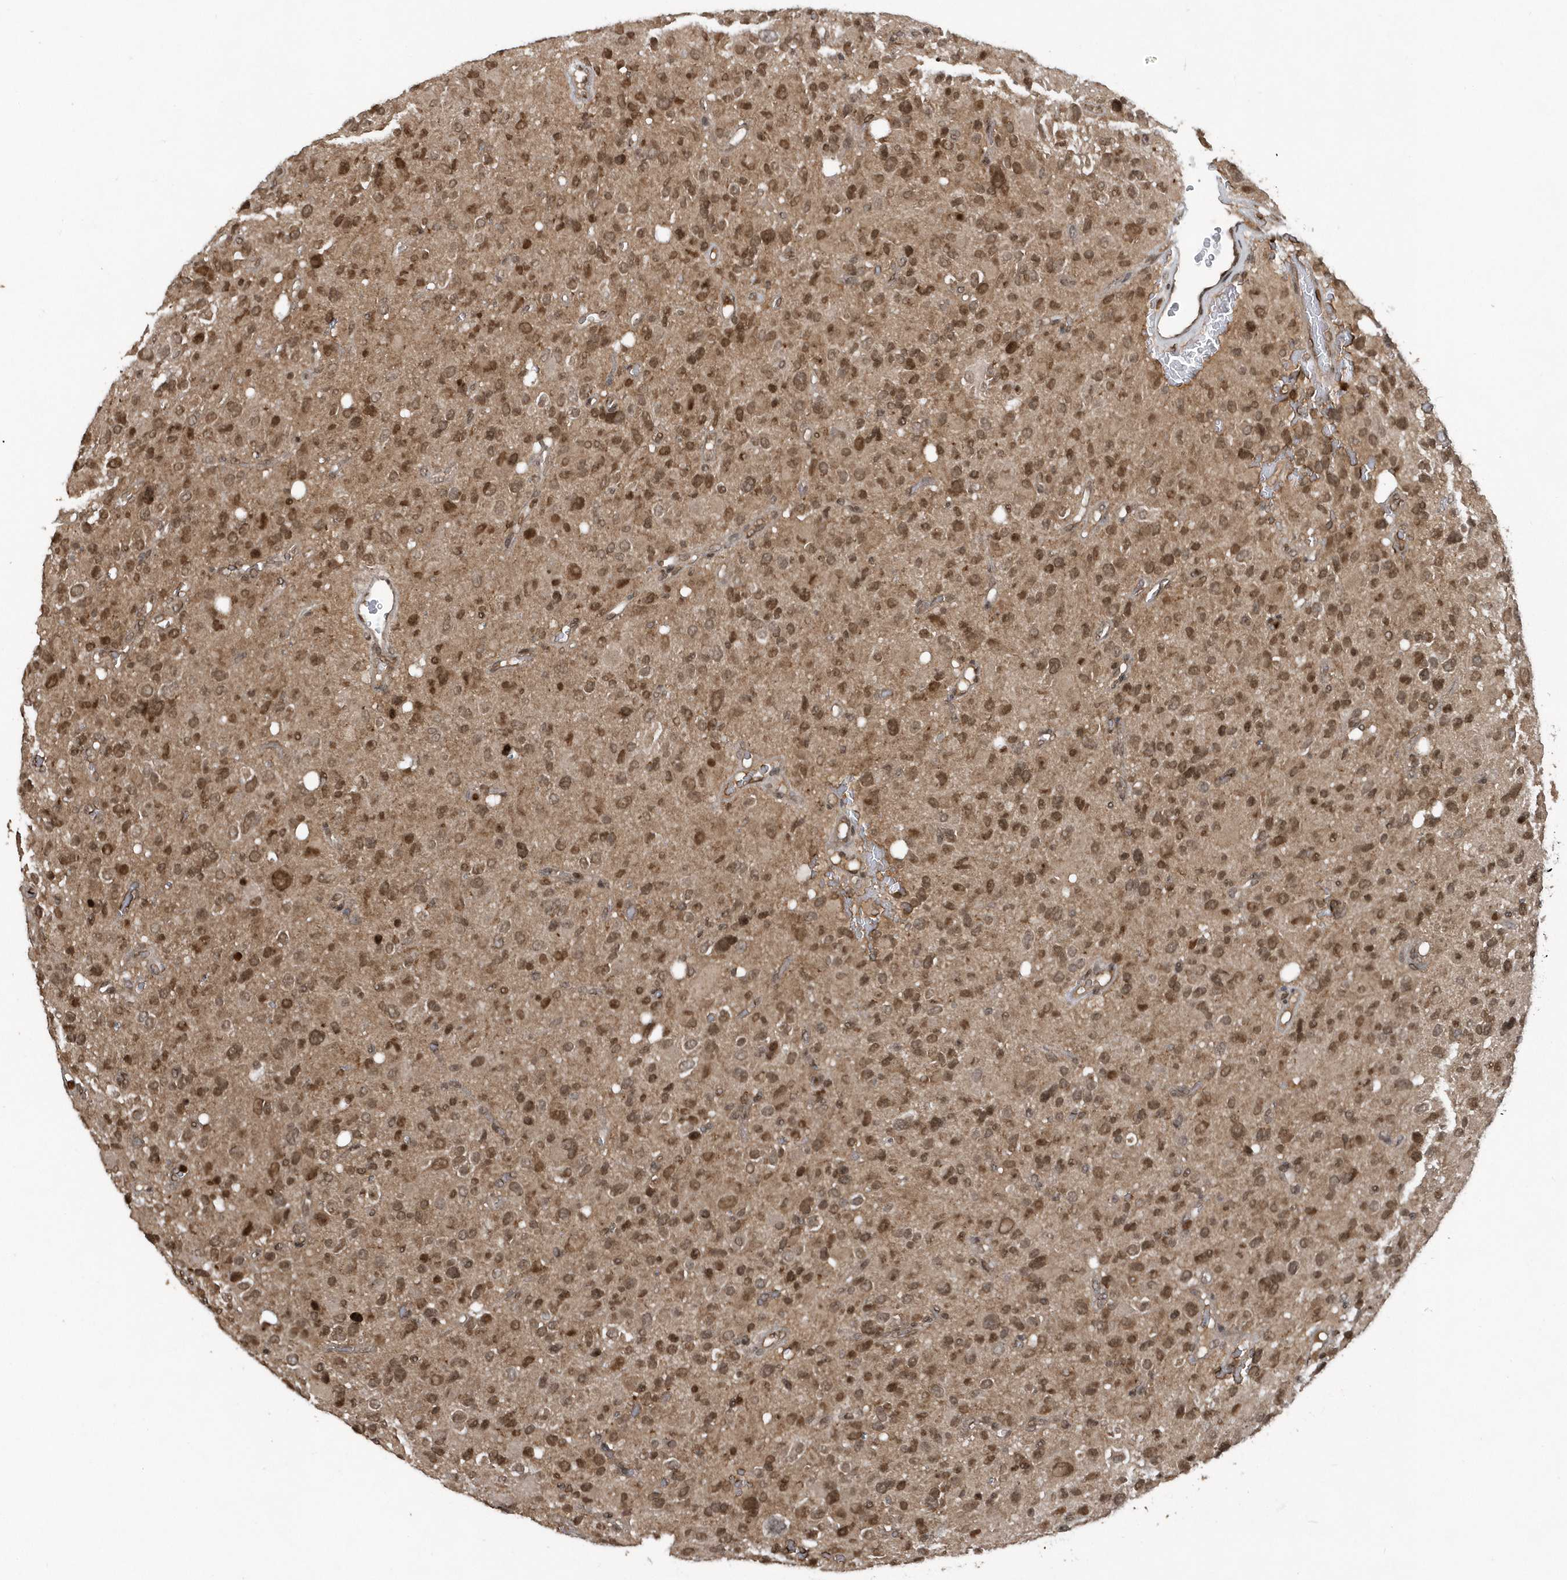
{"staining": {"intensity": "moderate", "quantity": ">75%", "location": "cytoplasmic/membranous,nuclear"}, "tissue": "glioma", "cell_type": "Tumor cells", "image_type": "cancer", "snomed": [{"axis": "morphology", "description": "Glioma, malignant, High grade"}, {"axis": "topography", "description": "Brain"}], "caption": "An immunohistochemistry image of tumor tissue is shown. Protein staining in brown labels moderate cytoplasmic/membranous and nuclear positivity in glioma within tumor cells.", "gene": "EIF2B1", "patient": {"sex": "male", "age": 48}}